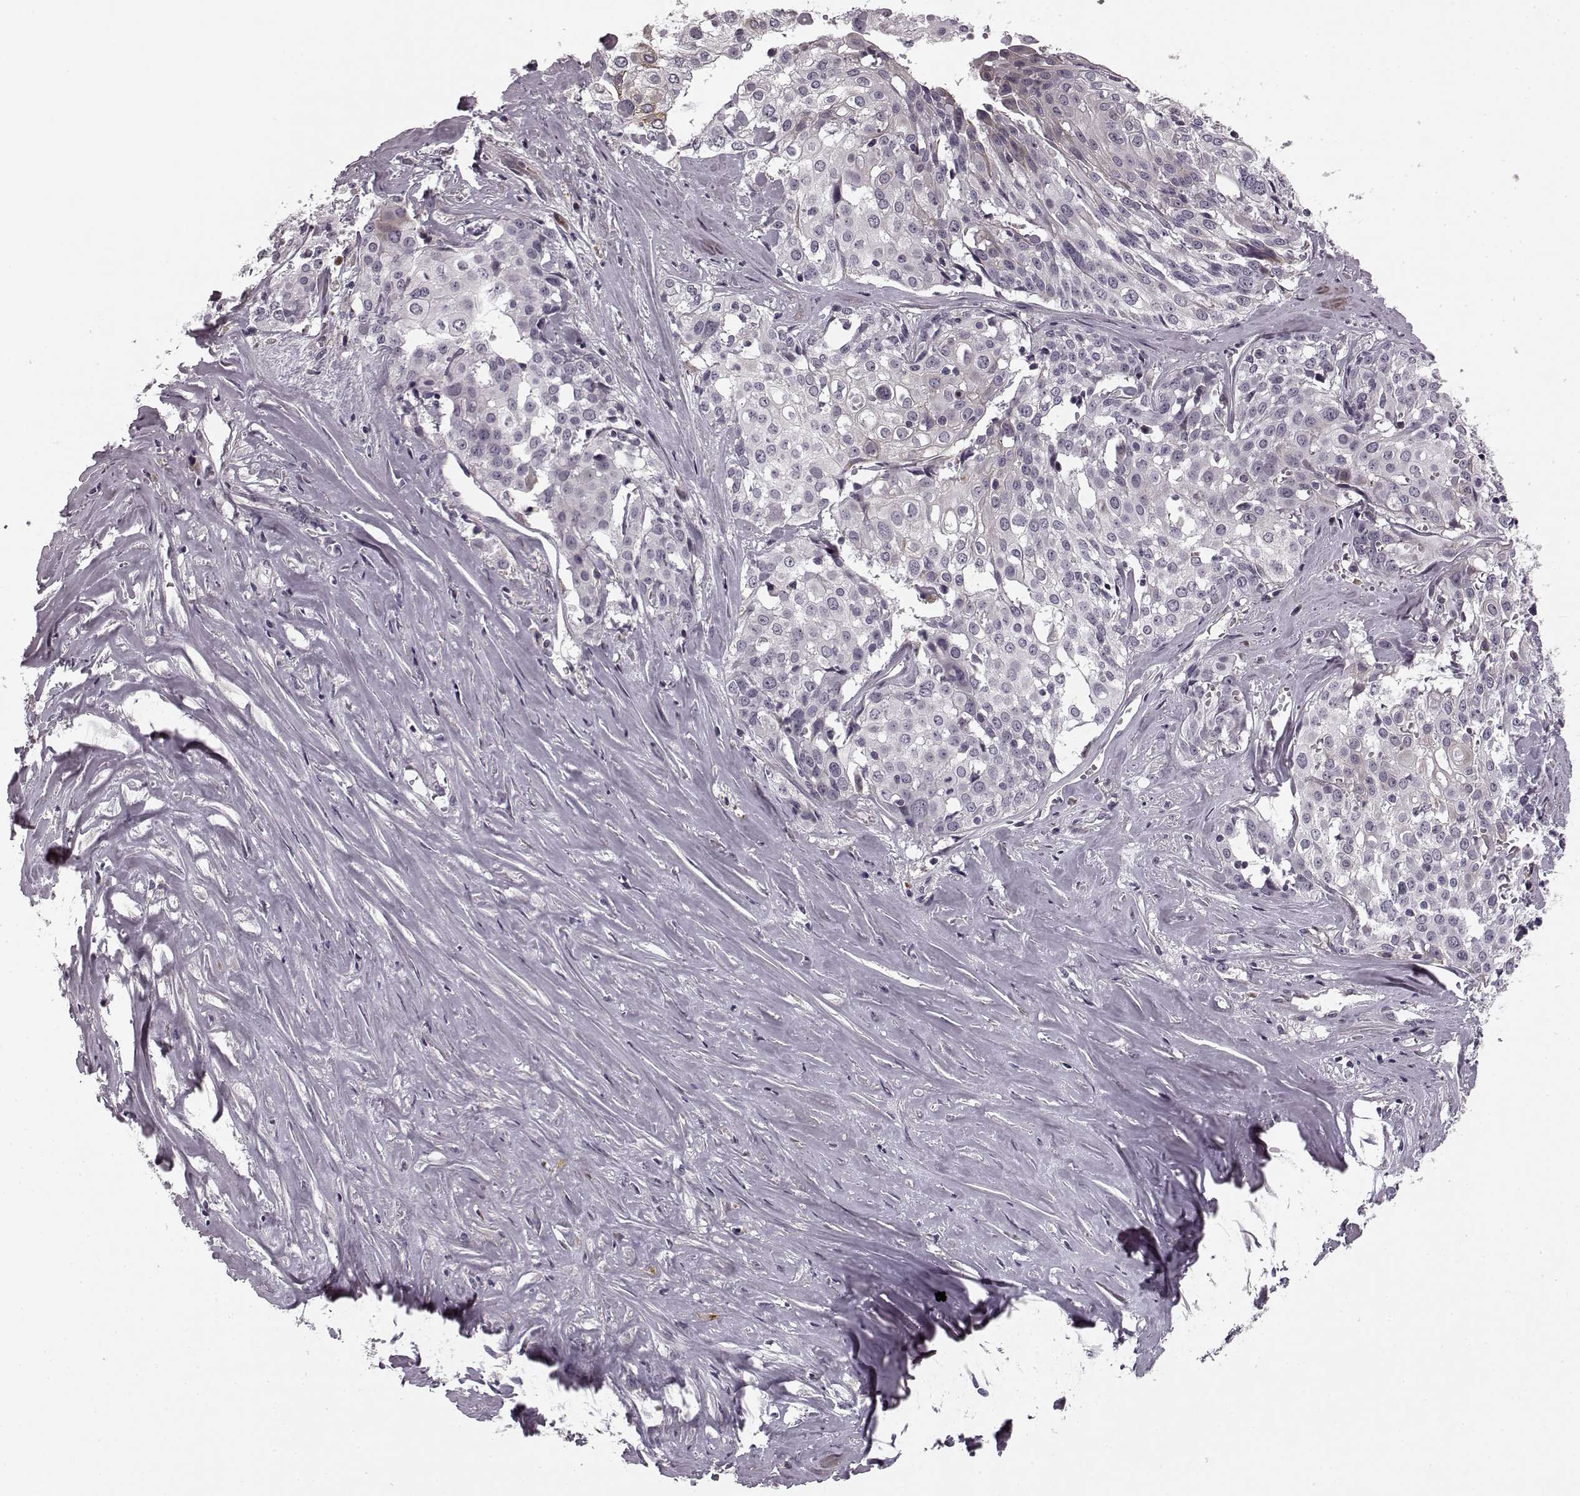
{"staining": {"intensity": "negative", "quantity": "none", "location": "none"}, "tissue": "cervical cancer", "cell_type": "Tumor cells", "image_type": "cancer", "snomed": [{"axis": "morphology", "description": "Squamous cell carcinoma, NOS"}, {"axis": "topography", "description": "Cervix"}], "caption": "IHC of cervical cancer reveals no positivity in tumor cells. (DAB (3,3'-diaminobenzidine) IHC, high magnification).", "gene": "FAM234B", "patient": {"sex": "female", "age": 39}}